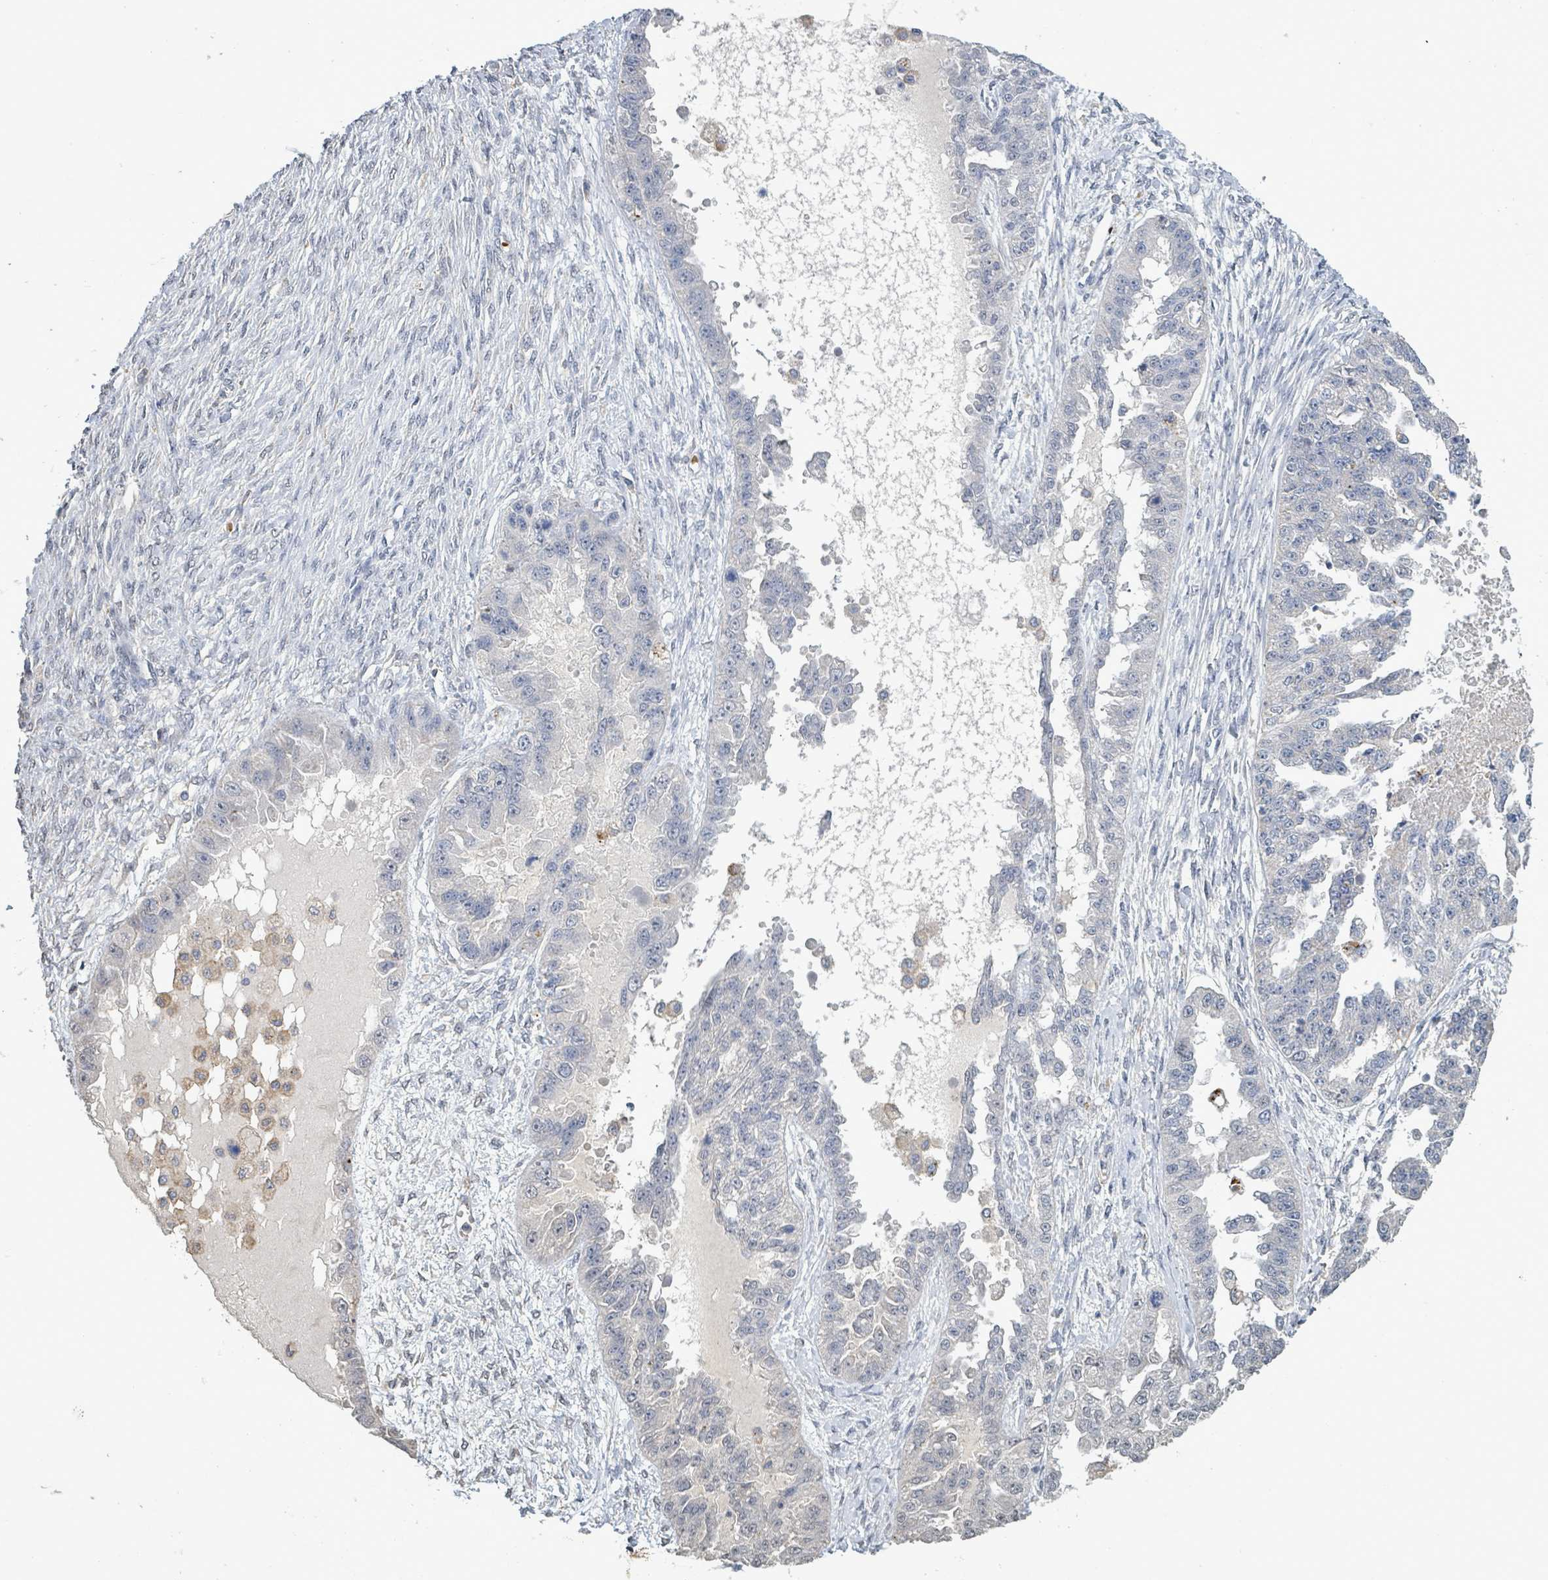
{"staining": {"intensity": "negative", "quantity": "none", "location": "none"}, "tissue": "ovarian cancer", "cell_type": "Tumor cells", "image_type": "cancer", "snomed": [{"axis": "morphology", "description": "Cystadenocarcinoma, serous, NOS"}, {"axis": "topography", "description": "Ovary"}], "caption": "Tumor cells are negative for brown protein staining in serous cystadenocarcinoma (ovarian).", "gene": "SEBOX", "patient": {"sex": "female", "age": 58}}